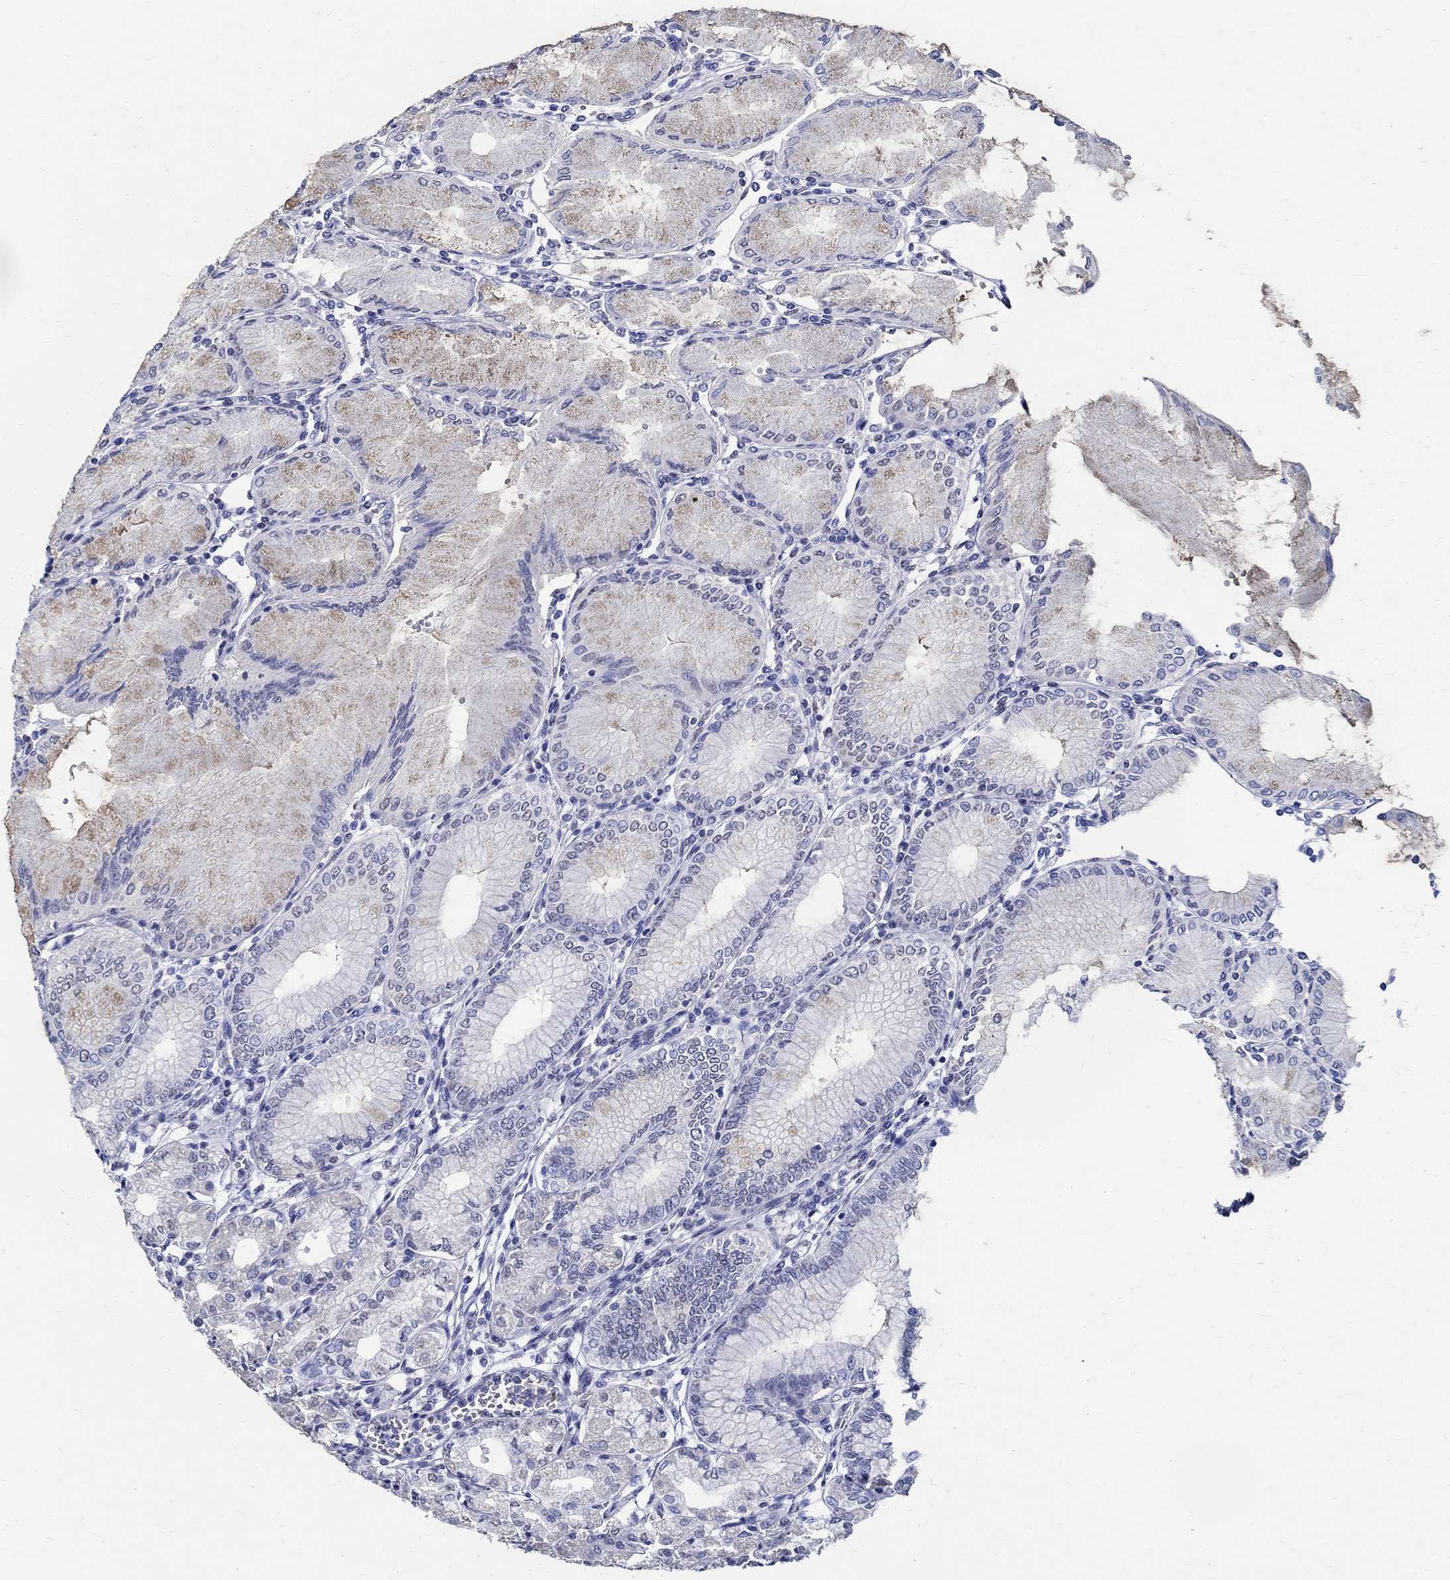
{"staining": {"intensity": "weak", "quantity": "25%-75%", "location": "cytoplasmic/membranous"}, "tissue": "stomach", "cell_type": "Glandular cells", "image_type": "normal", "snomed": [{"axis": "morphology", "description": "Normal tissue, NOS"}, {"axis": "topography", "description": "Skeletal muscle"}, {"axis": "topography", "description": "Stomach"}], "caption": "A brown stain labels weak cytoplasmic/membranous positivity of a protein in glandular cells of unremarkable human stomach.", "gene": "TSPAN16", "patient": {"sex": "female", "age": 57}}